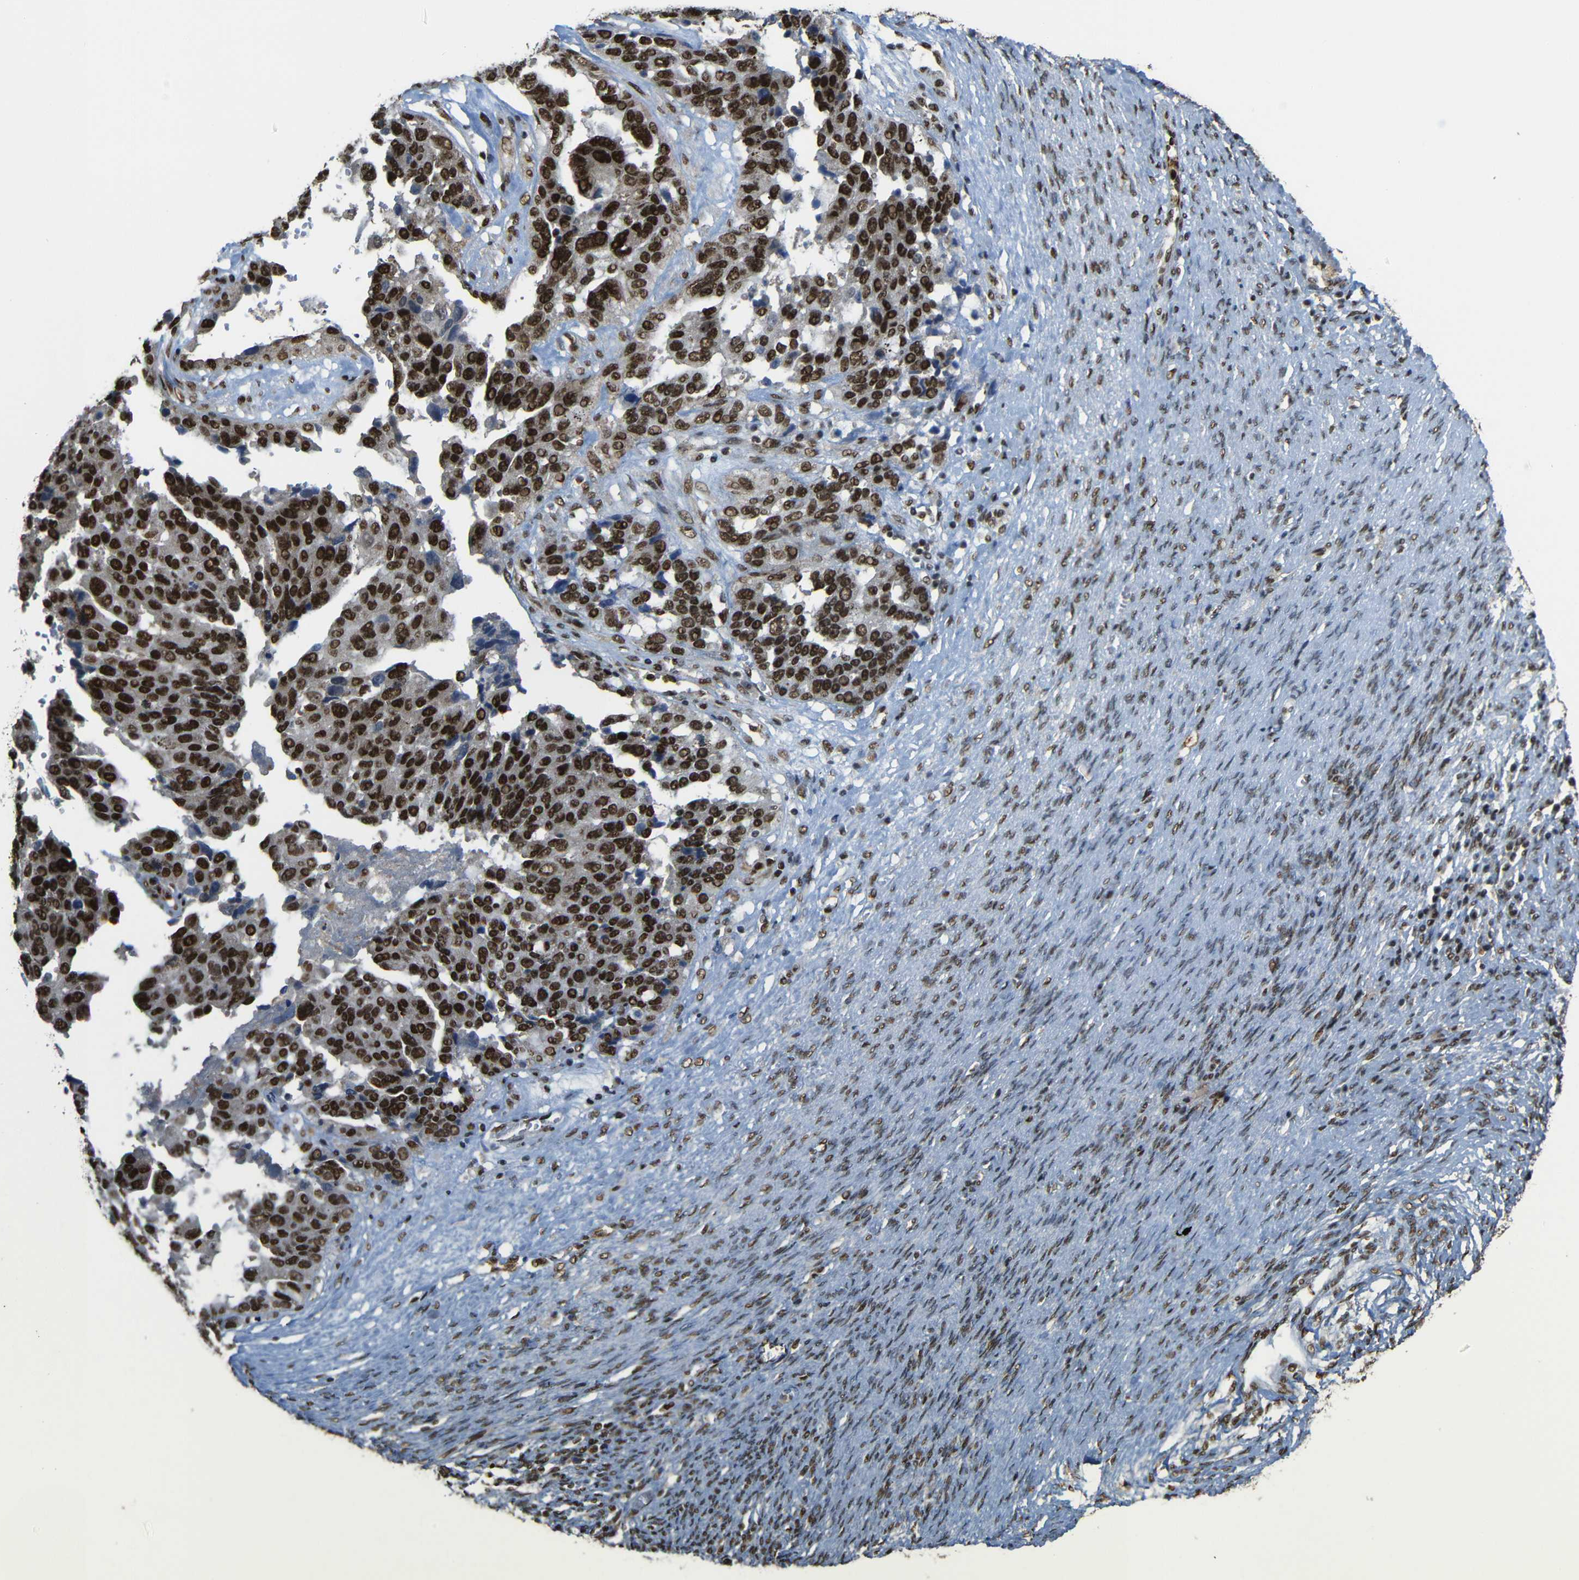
{"staining": {"intensity": "moderate", "quantity": ">75%", "location": "nuclear"}, "tissue": "ovarian cancer", "cell_type": "Tumor cells", "image_type": "cancer", "snomed": [{"axis": "morphology", "description": "Cystadenocarcinoma, serous, NOS"}, {"axis": "topography", "description": "Ovary"}], "caption": "DAB (3,3'-diaminobenzidine) immunohistochemical staining of ovarian cancer (serous cystadenocarcinoma) displays moderate nuclear protein staining in about >75% of tumor cells.", "gene": "TCF7L2", "patient": {"sex": "female", "age": 44}}